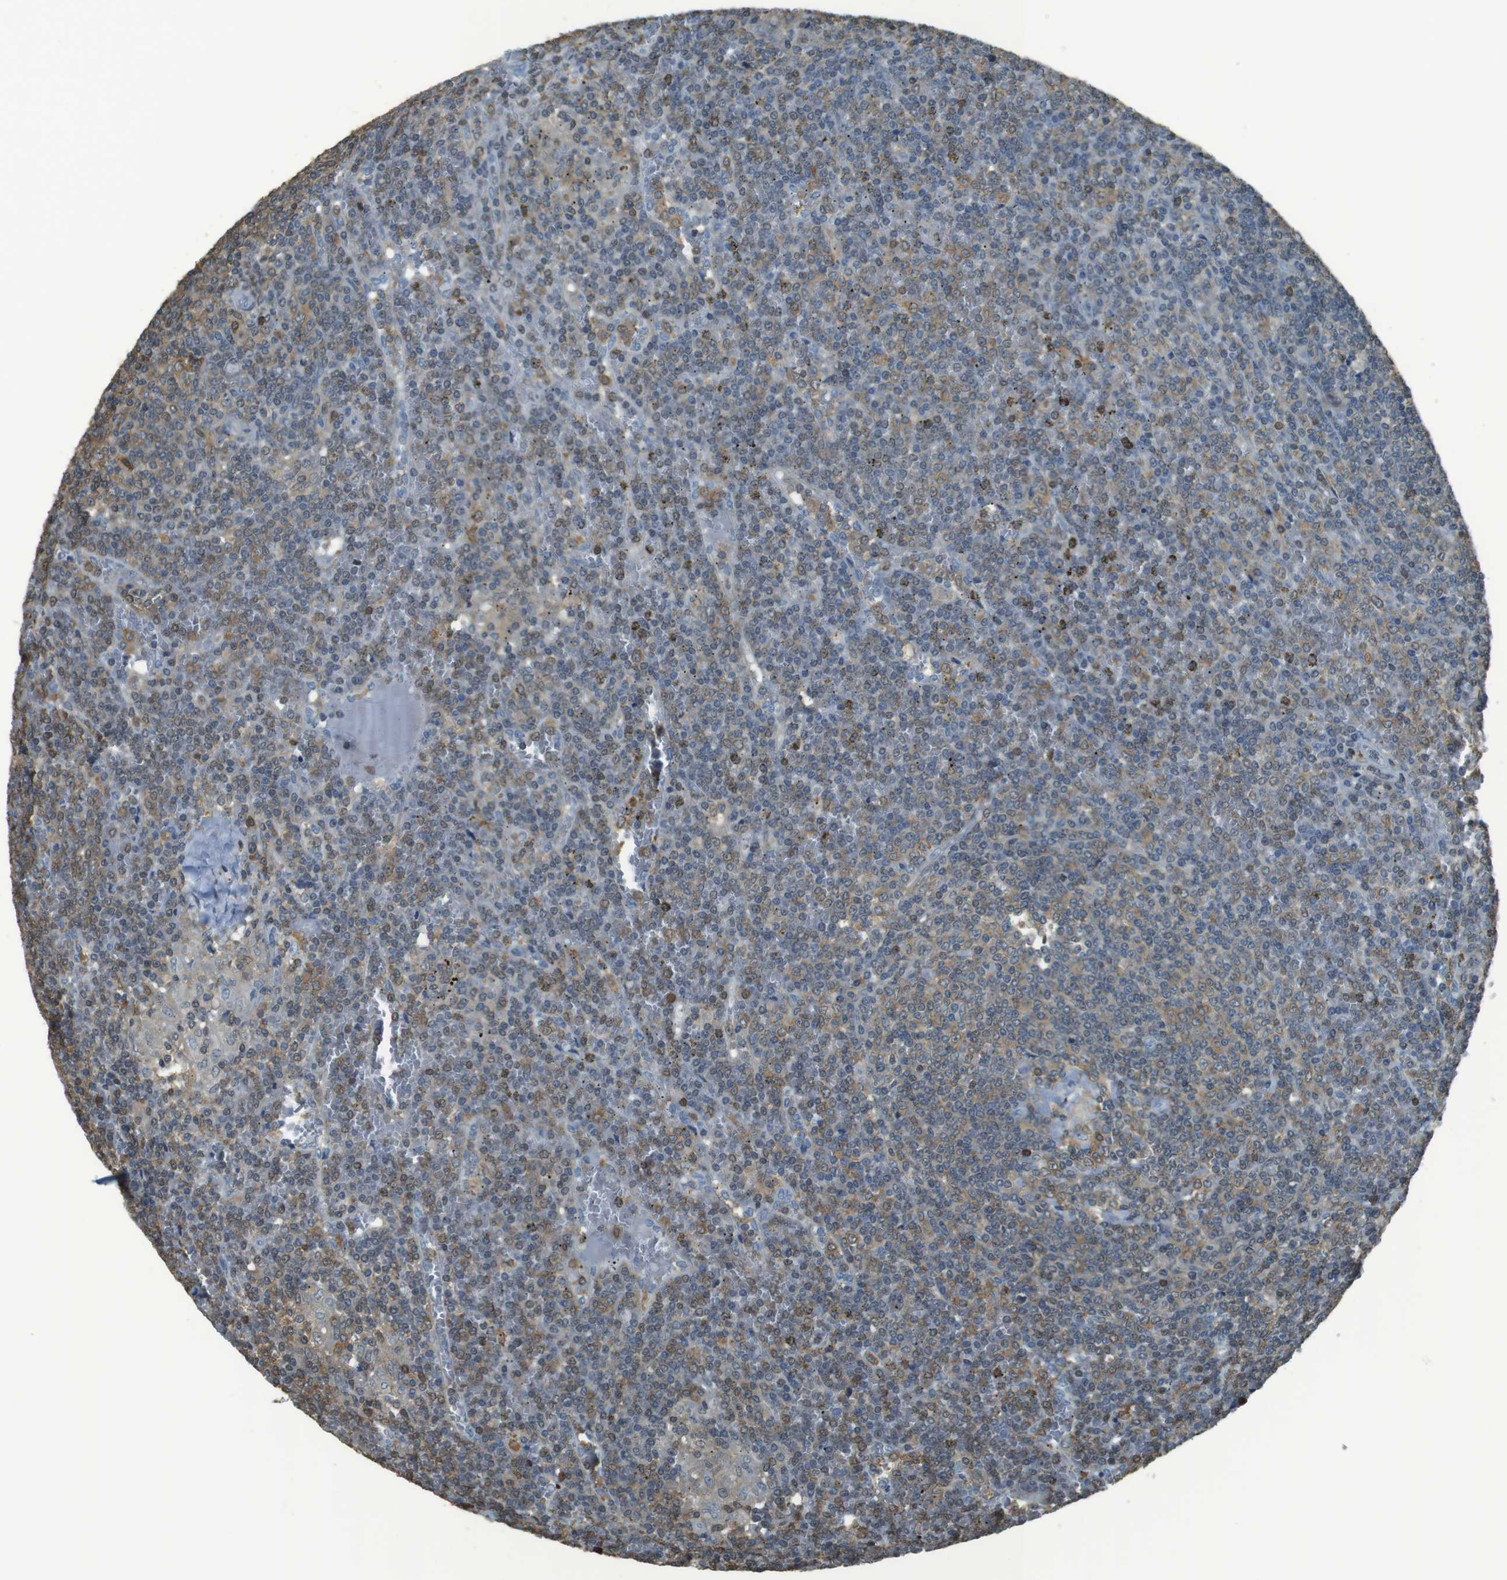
{"staining": {"intensity": "weak", "quantity": "25%-75%", "location": "cytoplasmic/membranous,nuclear"}, "tissue": "lymphoma", "cell_type": "Tumor cells", "image_type": "cancer", "snomed": [{"axis": "morphology", "description": "Malignant lymphoma, non-Hodgkin's type, Low grade"}, {"axis": "topography", "description": "Spleen"}], "caption": "The immunohistochemical stain shows weak cytoplasmic/membranous and nuclear positivity in tumor cells of malignant lymphoma, non-Hodgkin's type (low-grade) tissue. (Stains: DAB in brown, nuclei in blue, Microscopy: brightfield microscopy at high magnification).", "gene": "TWSG1", "patient": {"sex": "female", "age": 19}}